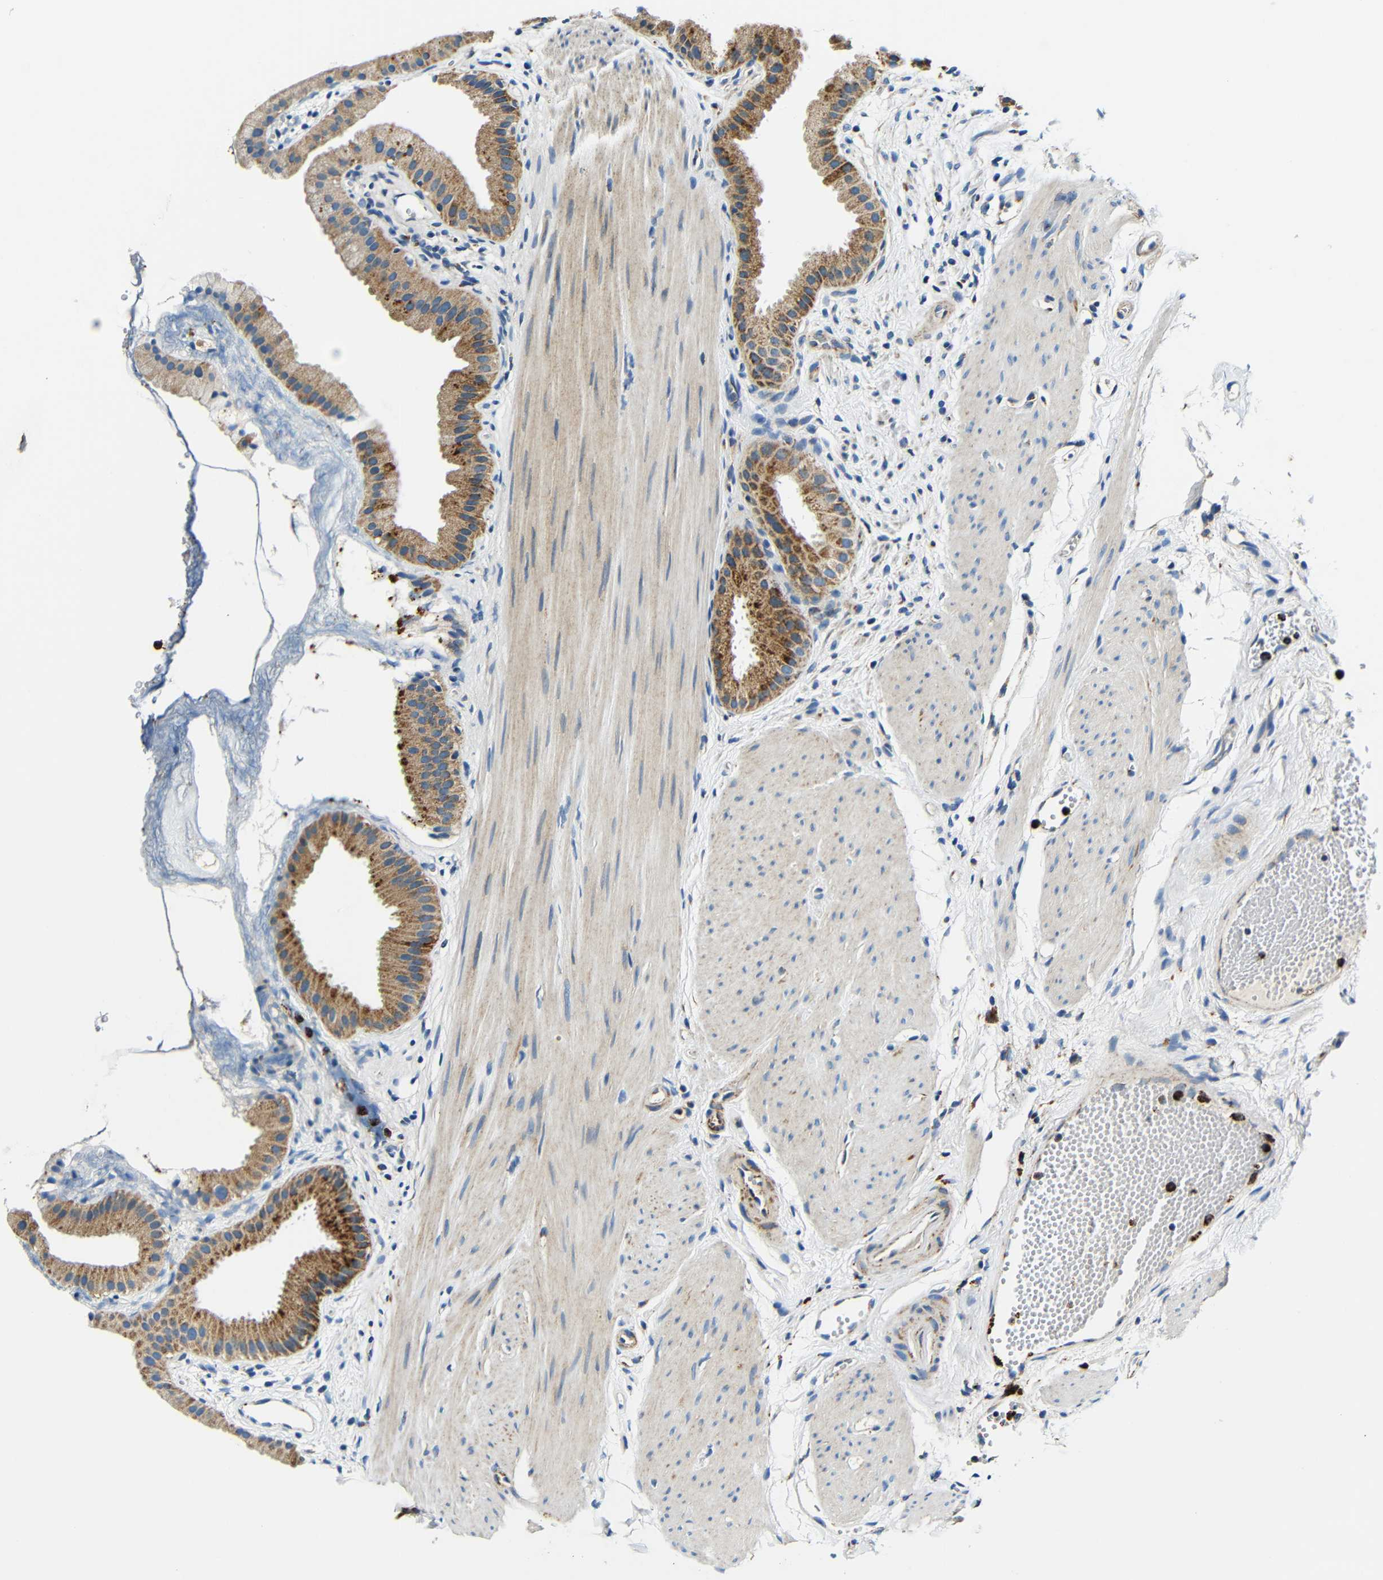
{"staining": {"intensity": "moderate", "quantity": ">75%", "location": "cytoplasmic/membranous"}, "tissue": "gallbladder", "cell_type": "Glandular cells", "image_type": "normal", "snomed": [{"axis": "morphology", "description": "Normal tissue, NOS"}, {"axis": "topography", "description": "Gallbladder"}], "caption": "Protein analysis of unremarkable gallbladder shows moderate cytoplasmic/membranous expression in approximately >75% of glandular cells.", "gene": "GALNT18", "patient": {"sex": "female", "age": 64}}